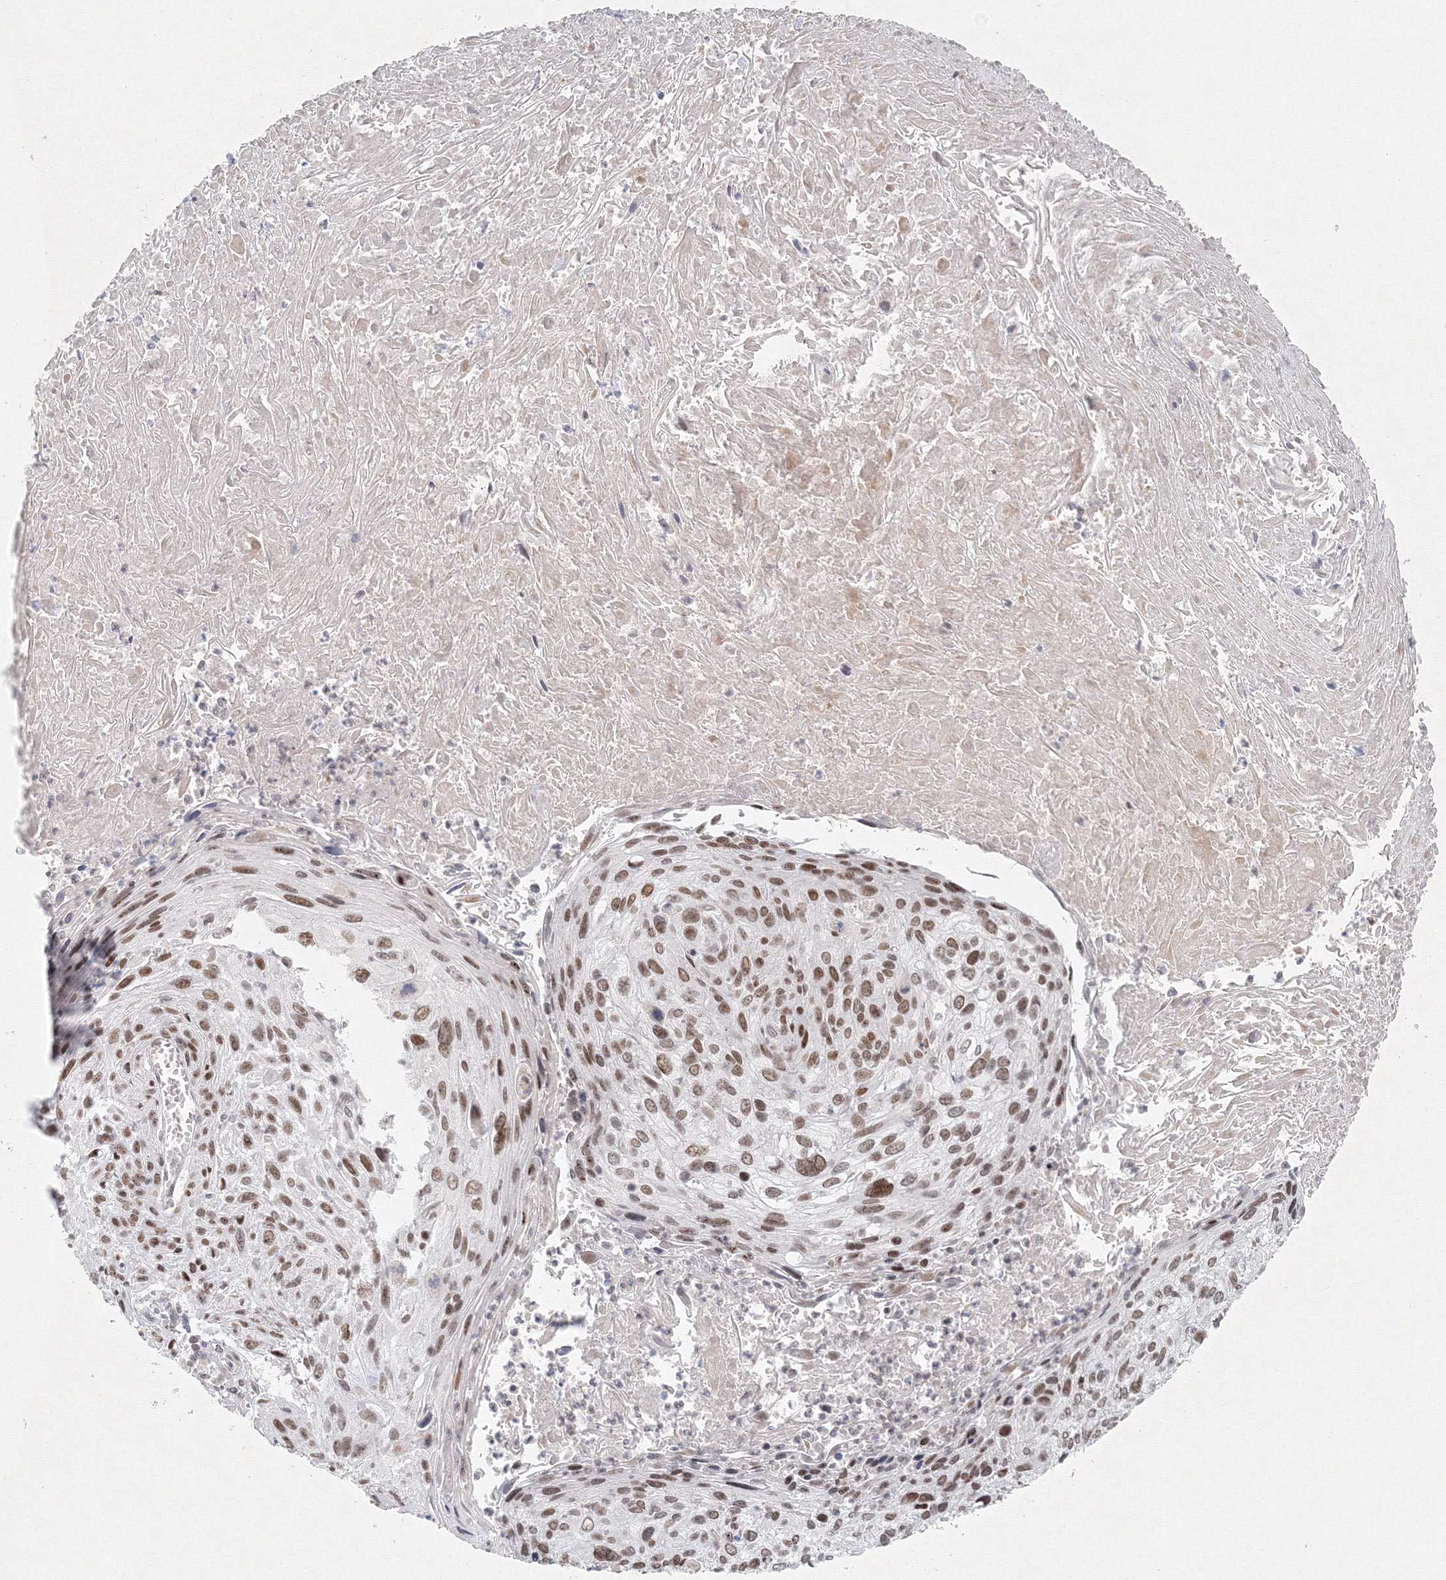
{"staining": {"intensity": "moderate", "quantity": ">75%", "location": "nuclear"}, "tissue": "cervical cancer", "cell_type": "Tumor cells", "image_type": "cancer", "snomed": [{"axis": "morphology", "description": "Squamous cell carcinoma, NOS"}, {"axis": "topography", "description": "Cervix"}], "caption": "This histopathology image demonstrates immunohistochemistry staining of cervical cancer, with medium moderate nuclear expression in approximately >75% of tumor cells.", "gene": "KIF4A", "patient": {"sex": "female", "age": 51}}